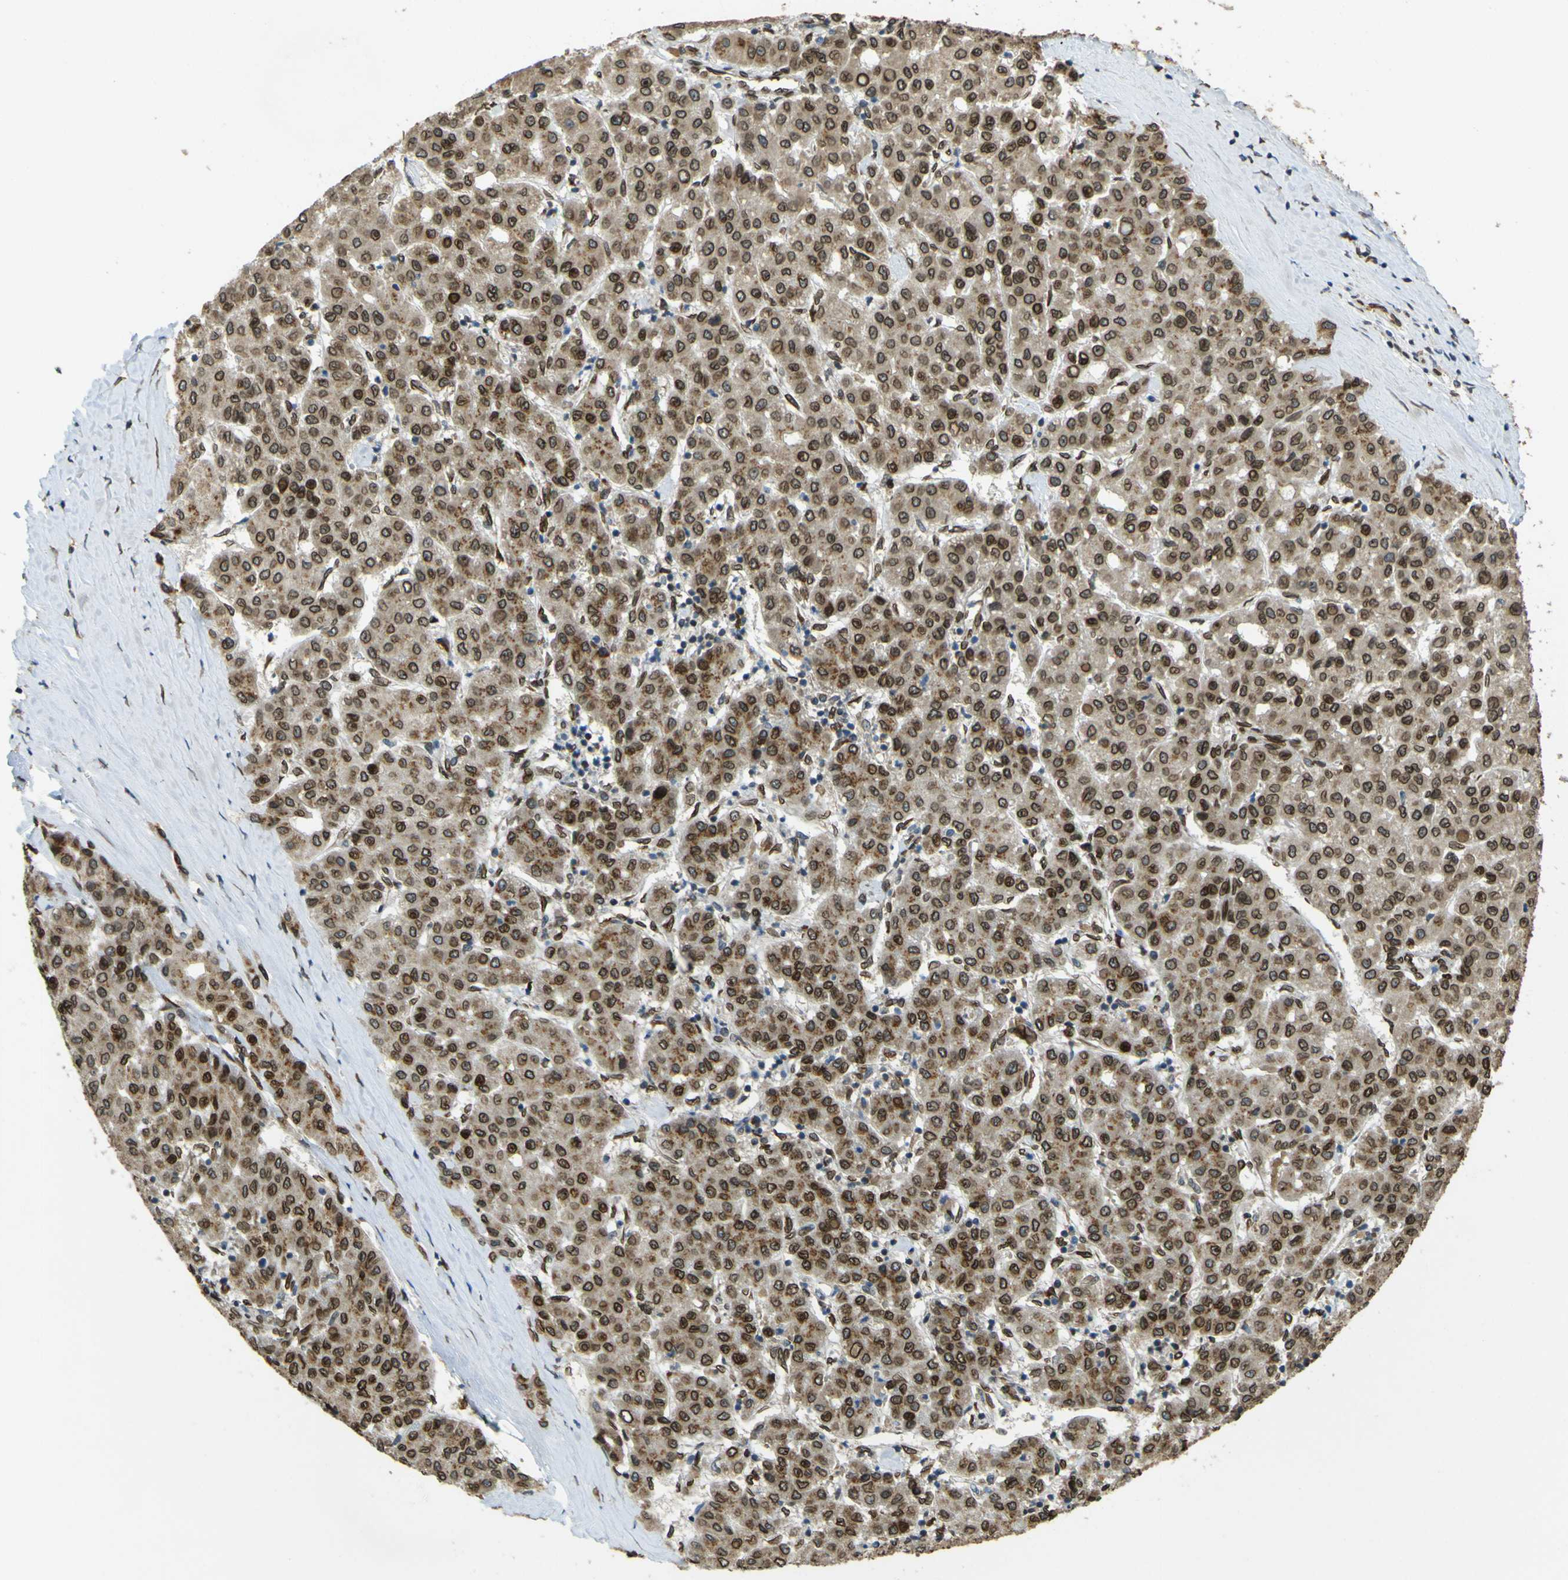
{"staining": {"intensity": "moderate", "quantity": ">75%", "location": "cytoplasmic/membranous,nuclear"}, "tissue": "liver cancer", "cell_type": "Tumor cells", "image_type": "cancer", "snomed": [{"axis": "morphology", "description": "Carcinoma, Hepatocellular, NOS"}, {"axis": "topography", "description": "Liver"}], "caption": "Protein staining demonstrates moderate cytoplasmic/membranous and nuclear staining in about >75% of tumor cells in hepatocellular carcinoma (liver).", "gene": "GALNT1", "patient": {"sex": "male", "age": 65}}